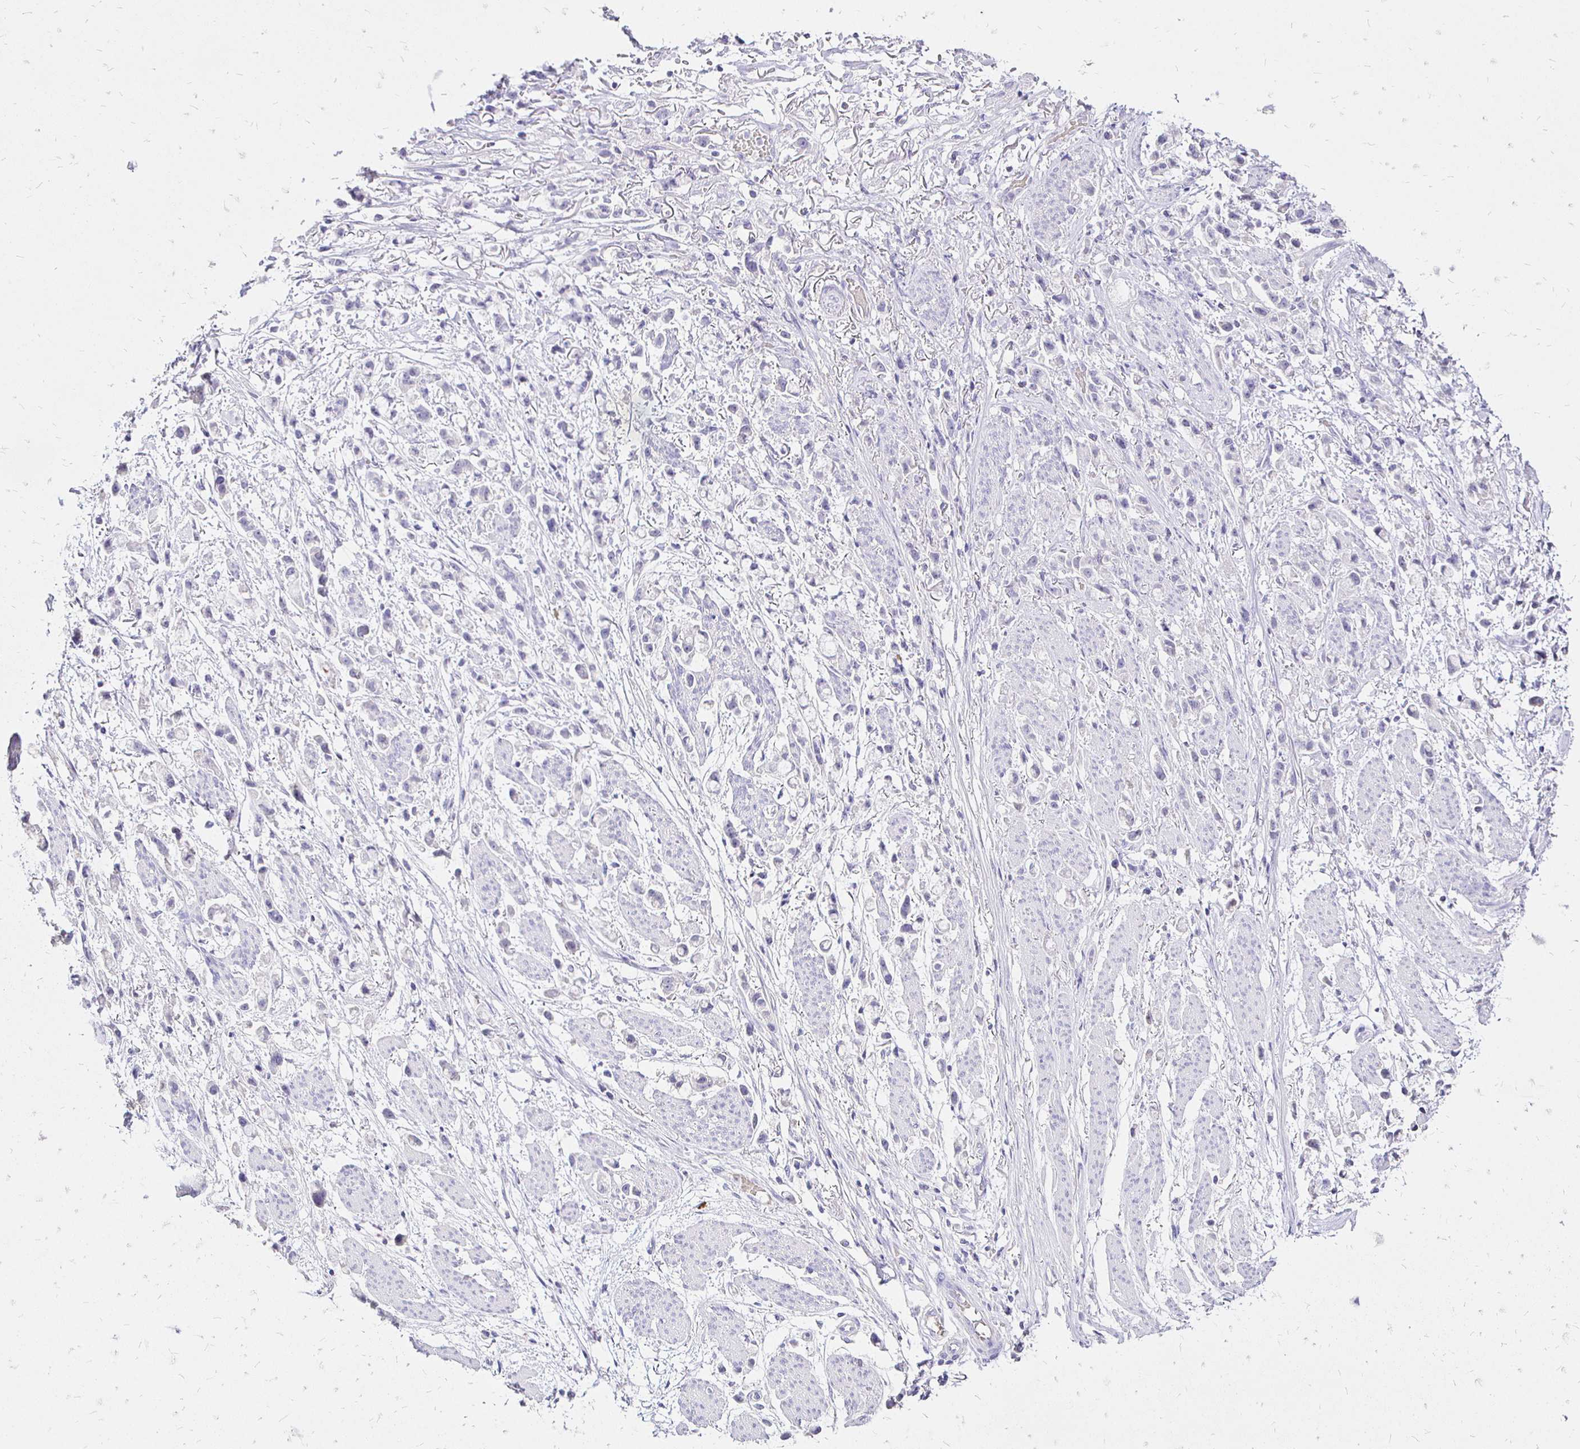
{"staining": {"intensity": "negative", "quantity": "none", "location": "none"}, "tissue": "stomach cancer", "cell_type": "Tumor cells", "image_type": "cancer", "snomed": [{"axis": "morphology", "description": "Adenocarcinoma, NOS"}, {"axis": "topography", "description": "Stomach"}], "caption": "The photomicrograph exhibits no staining of tumor cells in stomach cancer (adenocarcinoma). (Brightfield microscopy of DAB immunohistochemistry at high magnification).", "gene": "IRGC", "patient": {"sex": "female", "age": 81}}